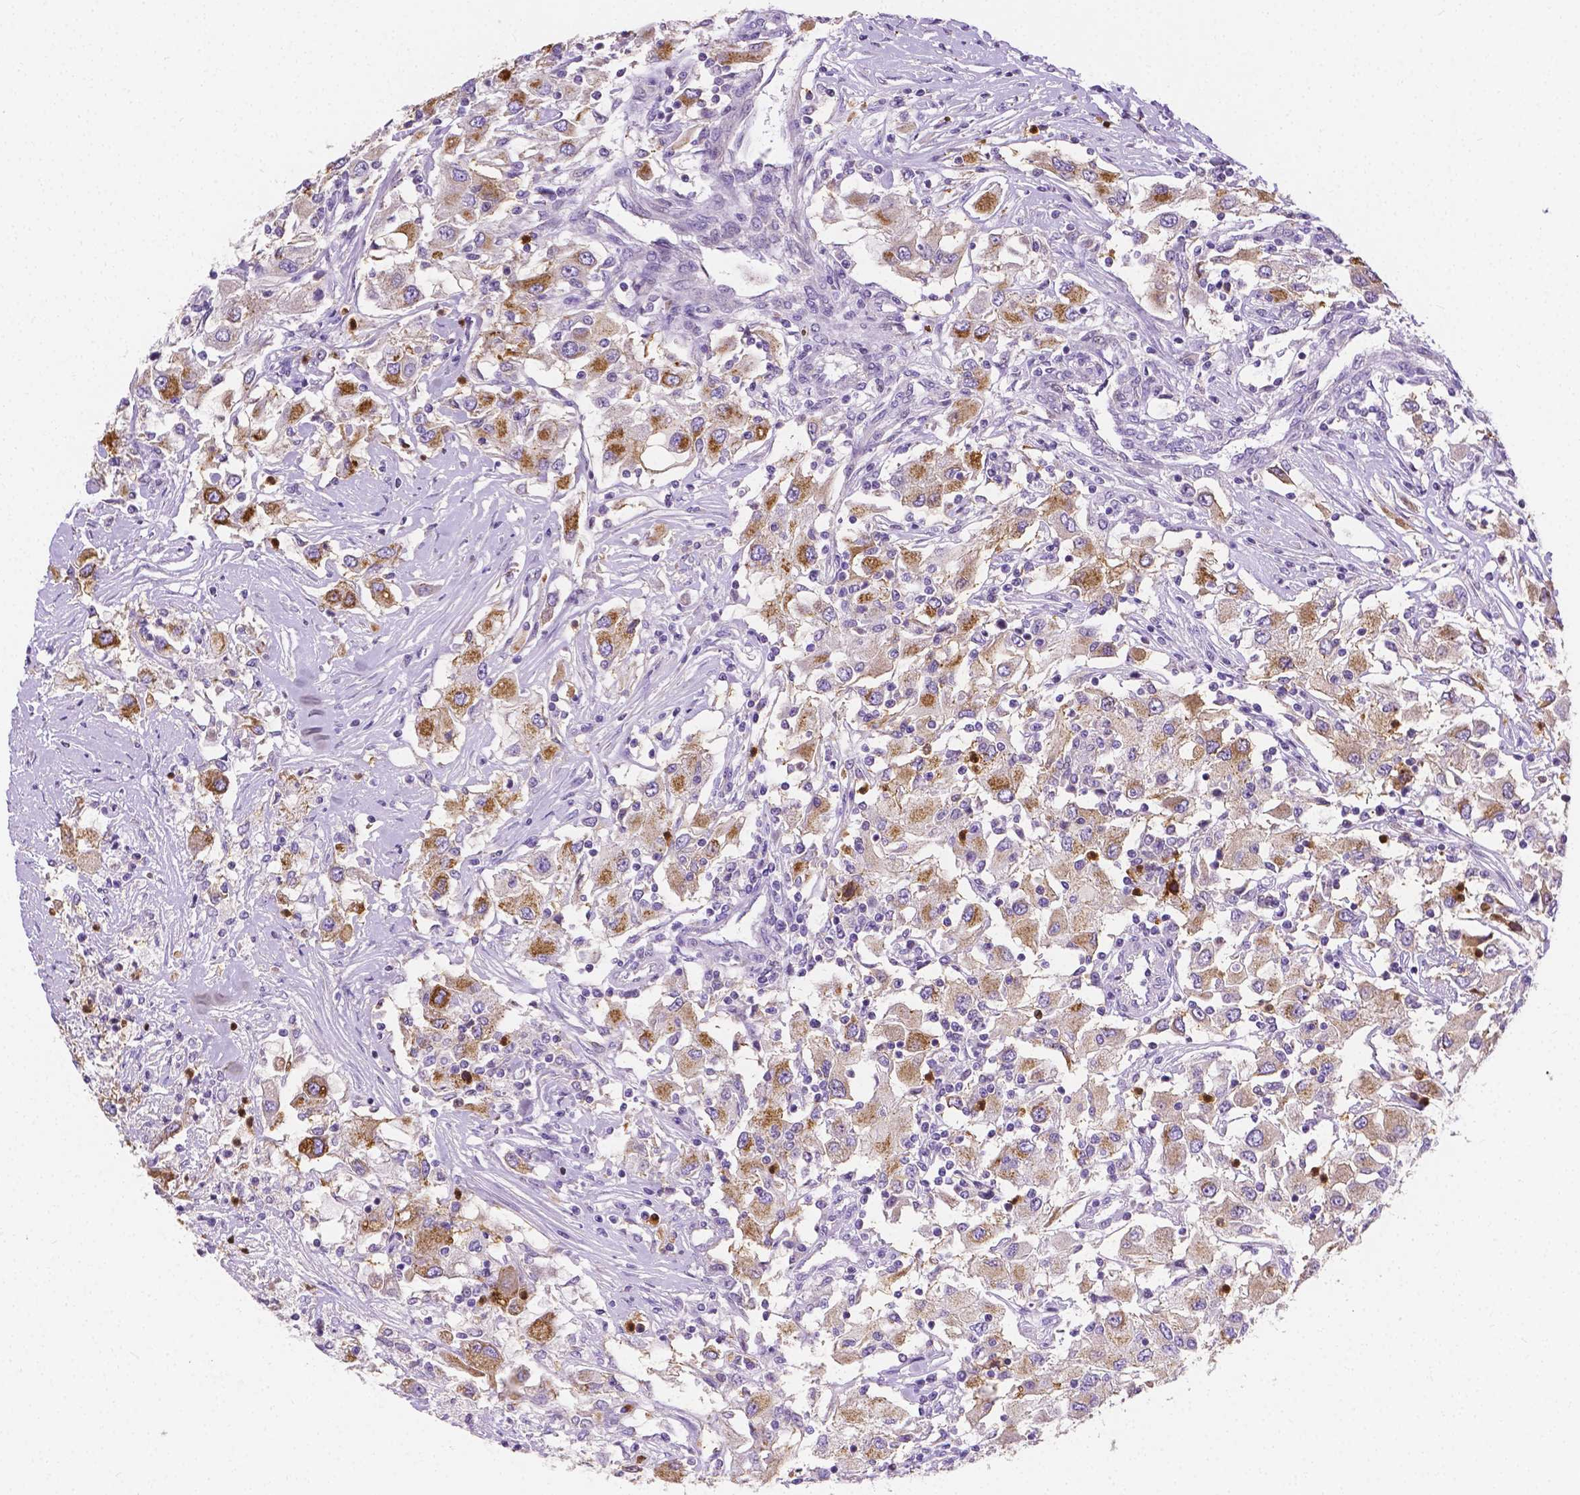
{"staining": {"intensity": "weak", "quantity": ">75%", "location": "cytoplasmic/membranous"}, "tissue": "renal cancer", "cell_type": "Tumor cells", "image_type": "cancer", "snomed": [{"axis": "morphology", "description": "Adenocarcinoma, NOS"}, {"axis": "topography", "description": "Kidney"}], "caption": "Immunohistochemical staining of renal cancer reveals low levels of weak cytoplasmic/membranous positivity in about >75% of tumor cells.", "gene": "ZNRD2", "patient": {"sex": "female", "age": 67}}